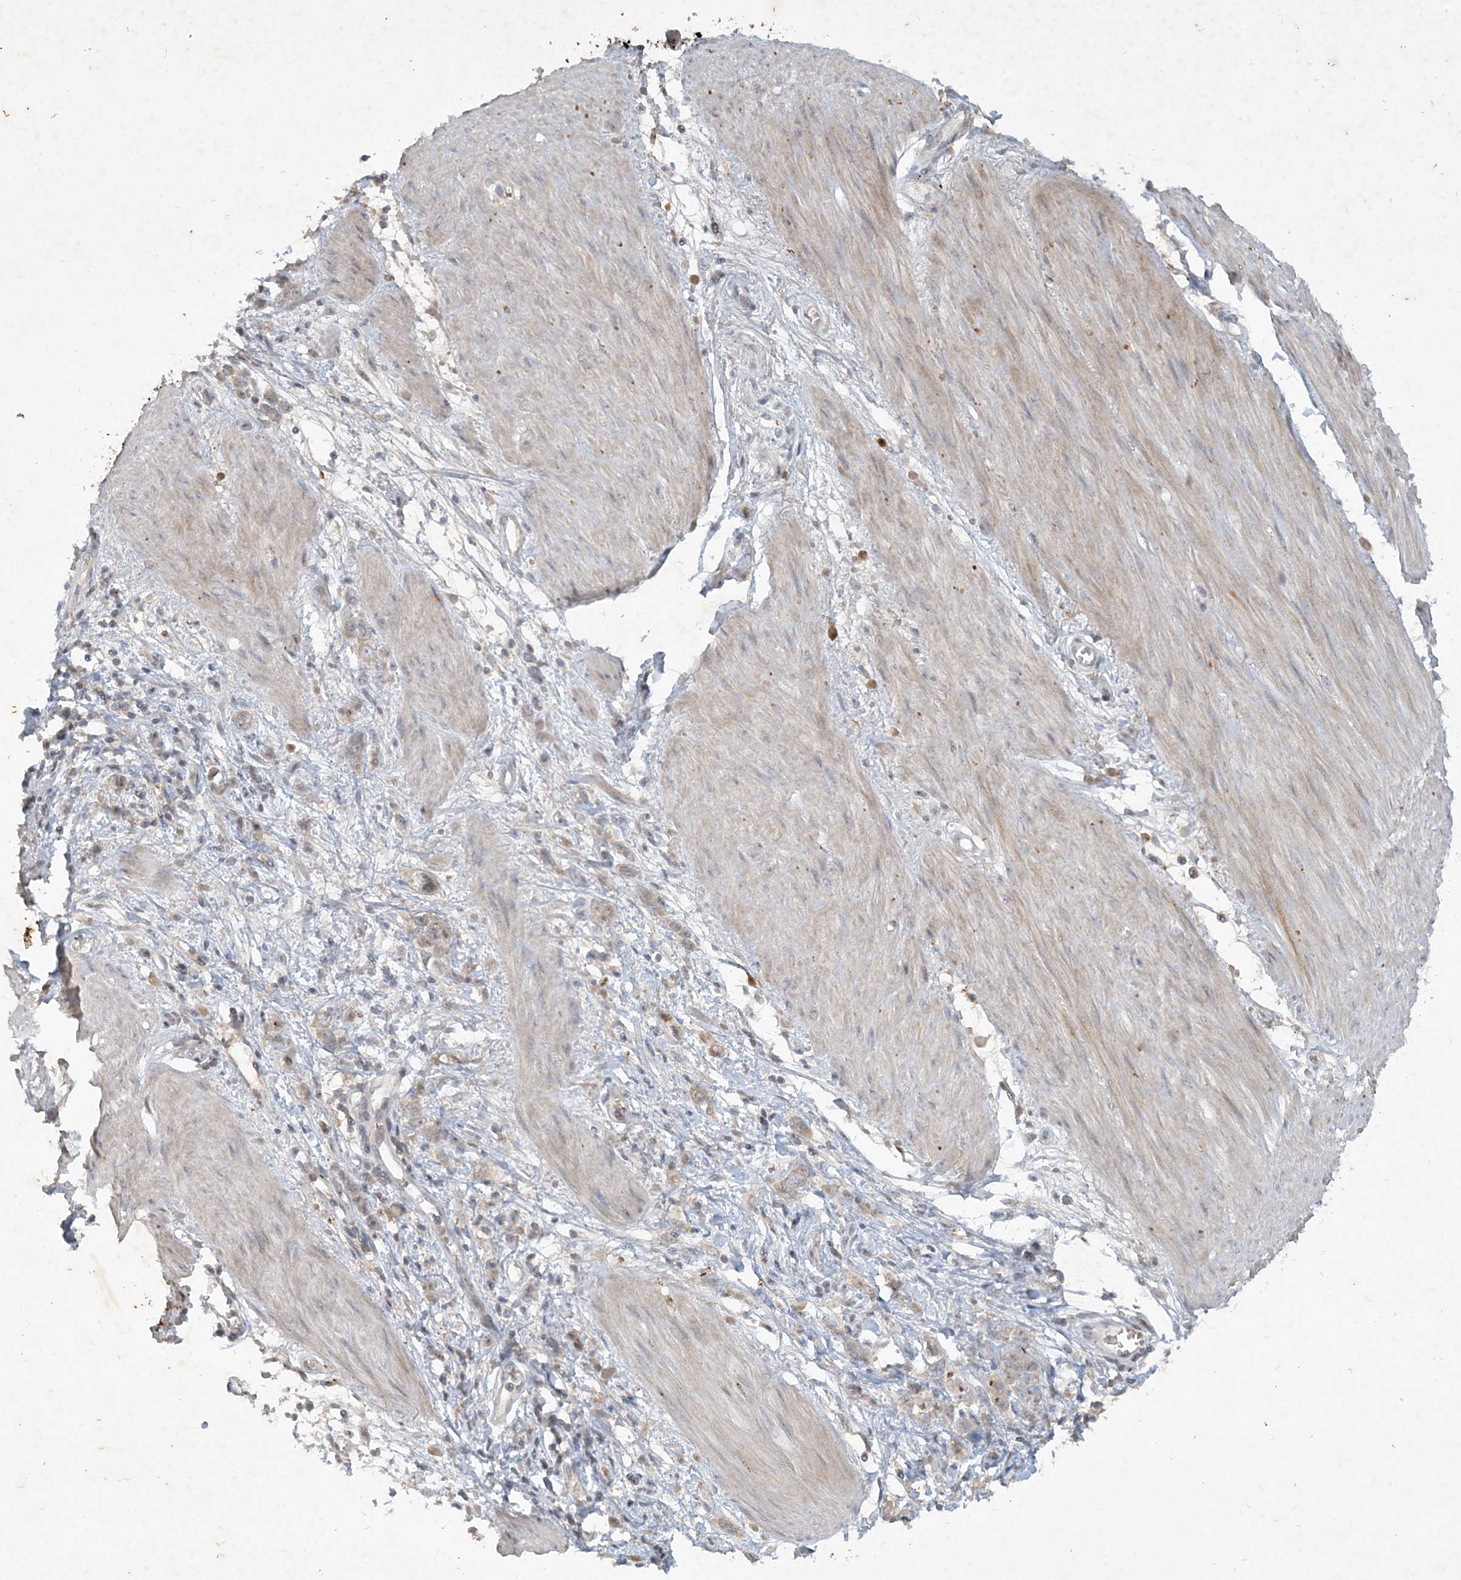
{"staining": {"intensity": "weak", "quantity": "<25%", "location": "cytoplasmic/membranous"}, "tissue": "stomach cancer", "cell_type": "Tumor cells", "image_type": "cancer", "snomed": [{"axis": "morphology", "description": "Adenocarcinoma, NOS"}, {"axis": "topography", "description": "Stomach"}], "caption": "A photomicrograph of human adenocarcinoma (stomach) is negative for staining in tumor cells.", "gene": "THG1L", "patient": {"sex": "female", "age": 76}}